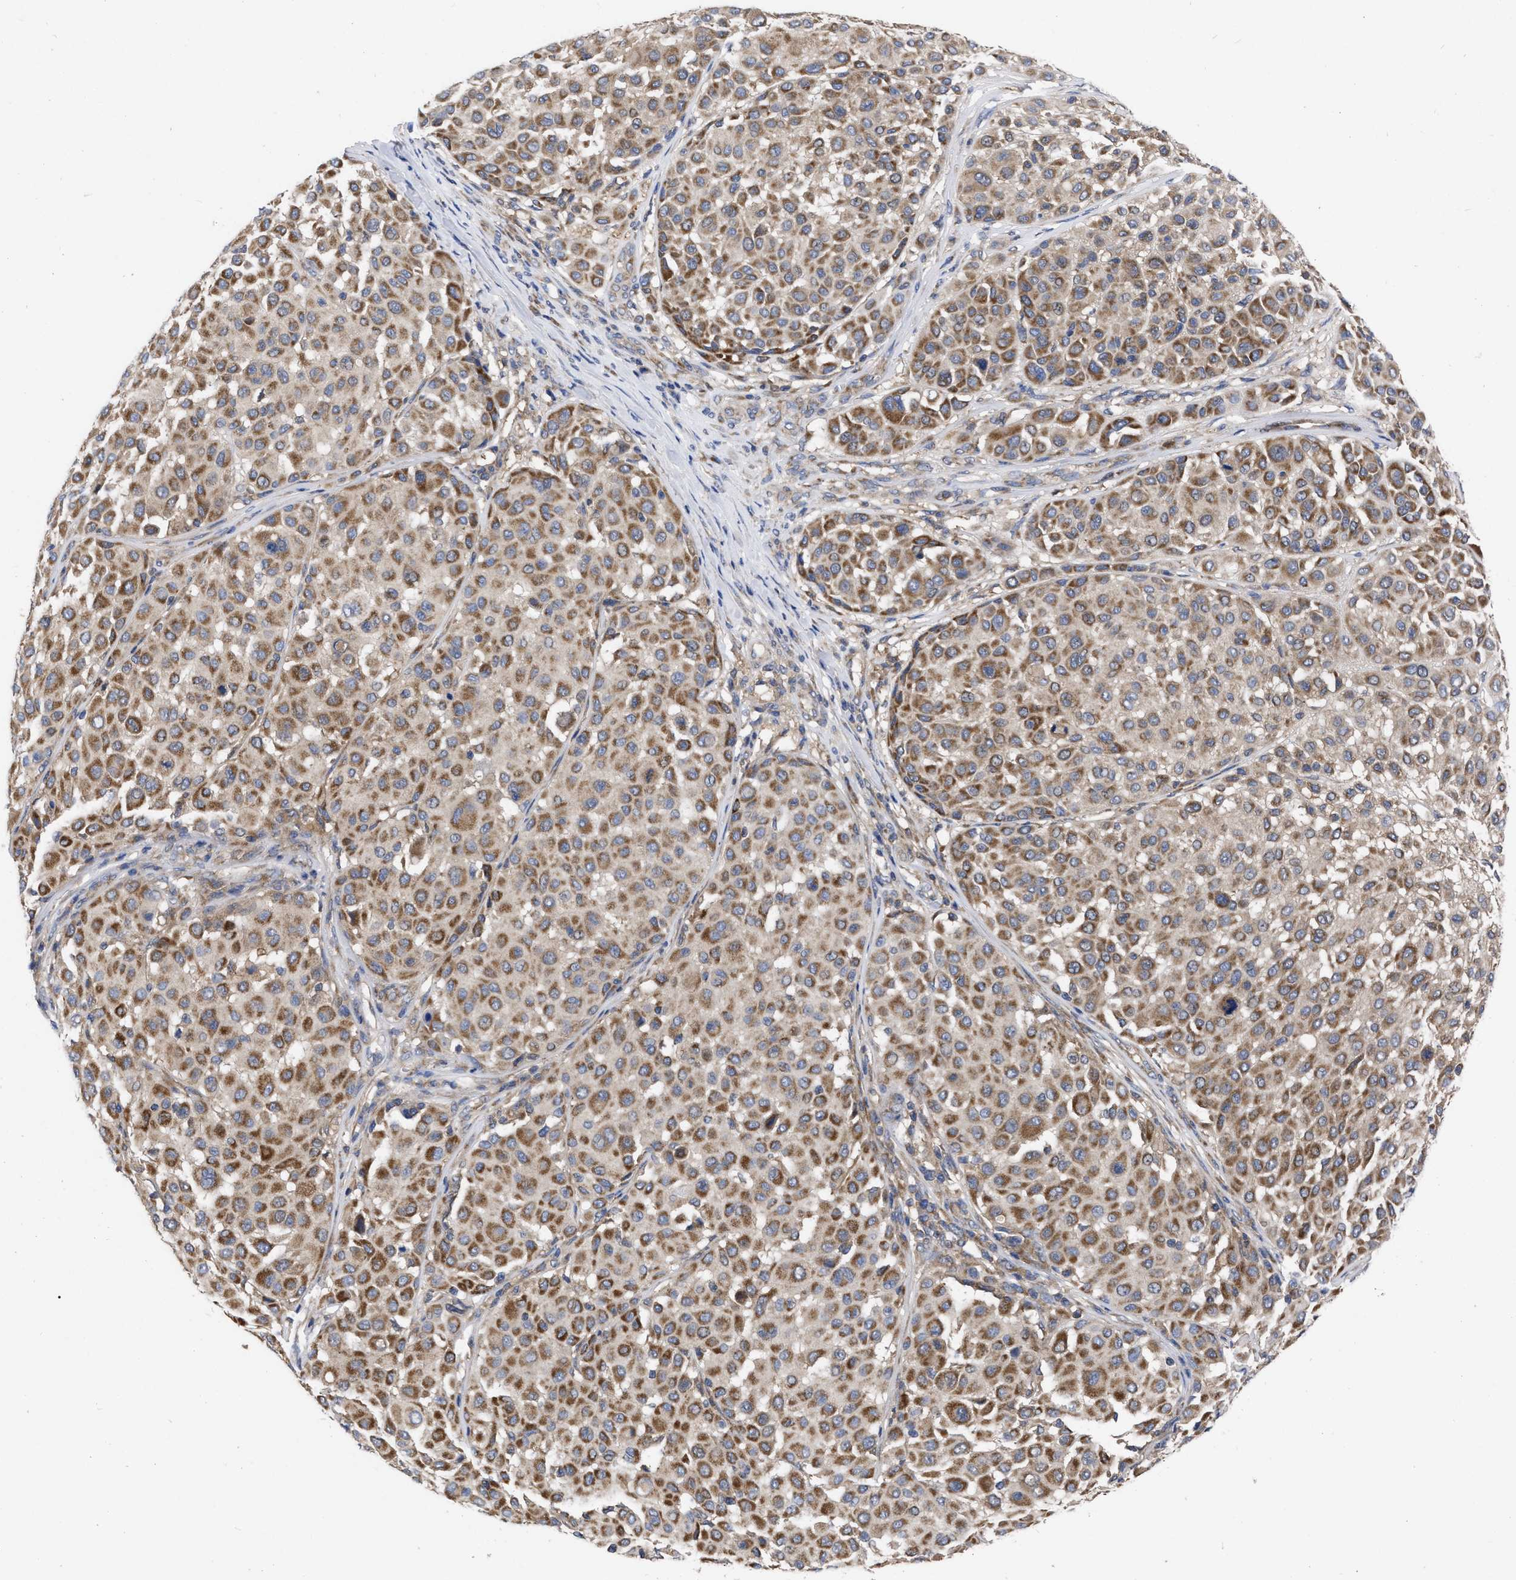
{"staining": {"intensity": "strong", "quantity": ">75%", "location": "cytoplasmic/membranous"}, "tissue": "melanoma", "cell_type": "Tumor cells", "image_type": "cancer", "snomed": [{"axis": "morphology", "description": "Malignant melanoma, Metastatic site"}, {"axis": "topography", "description": "Soft tissue"}], "caption": "An immunohistochemistry image of neoplastic tissue is shown. Protein staining in brown labels strong cytoplasmic/membranous positivity in malignant melanoma (metastatic site) within tumor cells. (IHC, brightfield microscopy, high magnification).", "gene": "CDKN2C", "patient": {"sex": "male", "age": 41}}